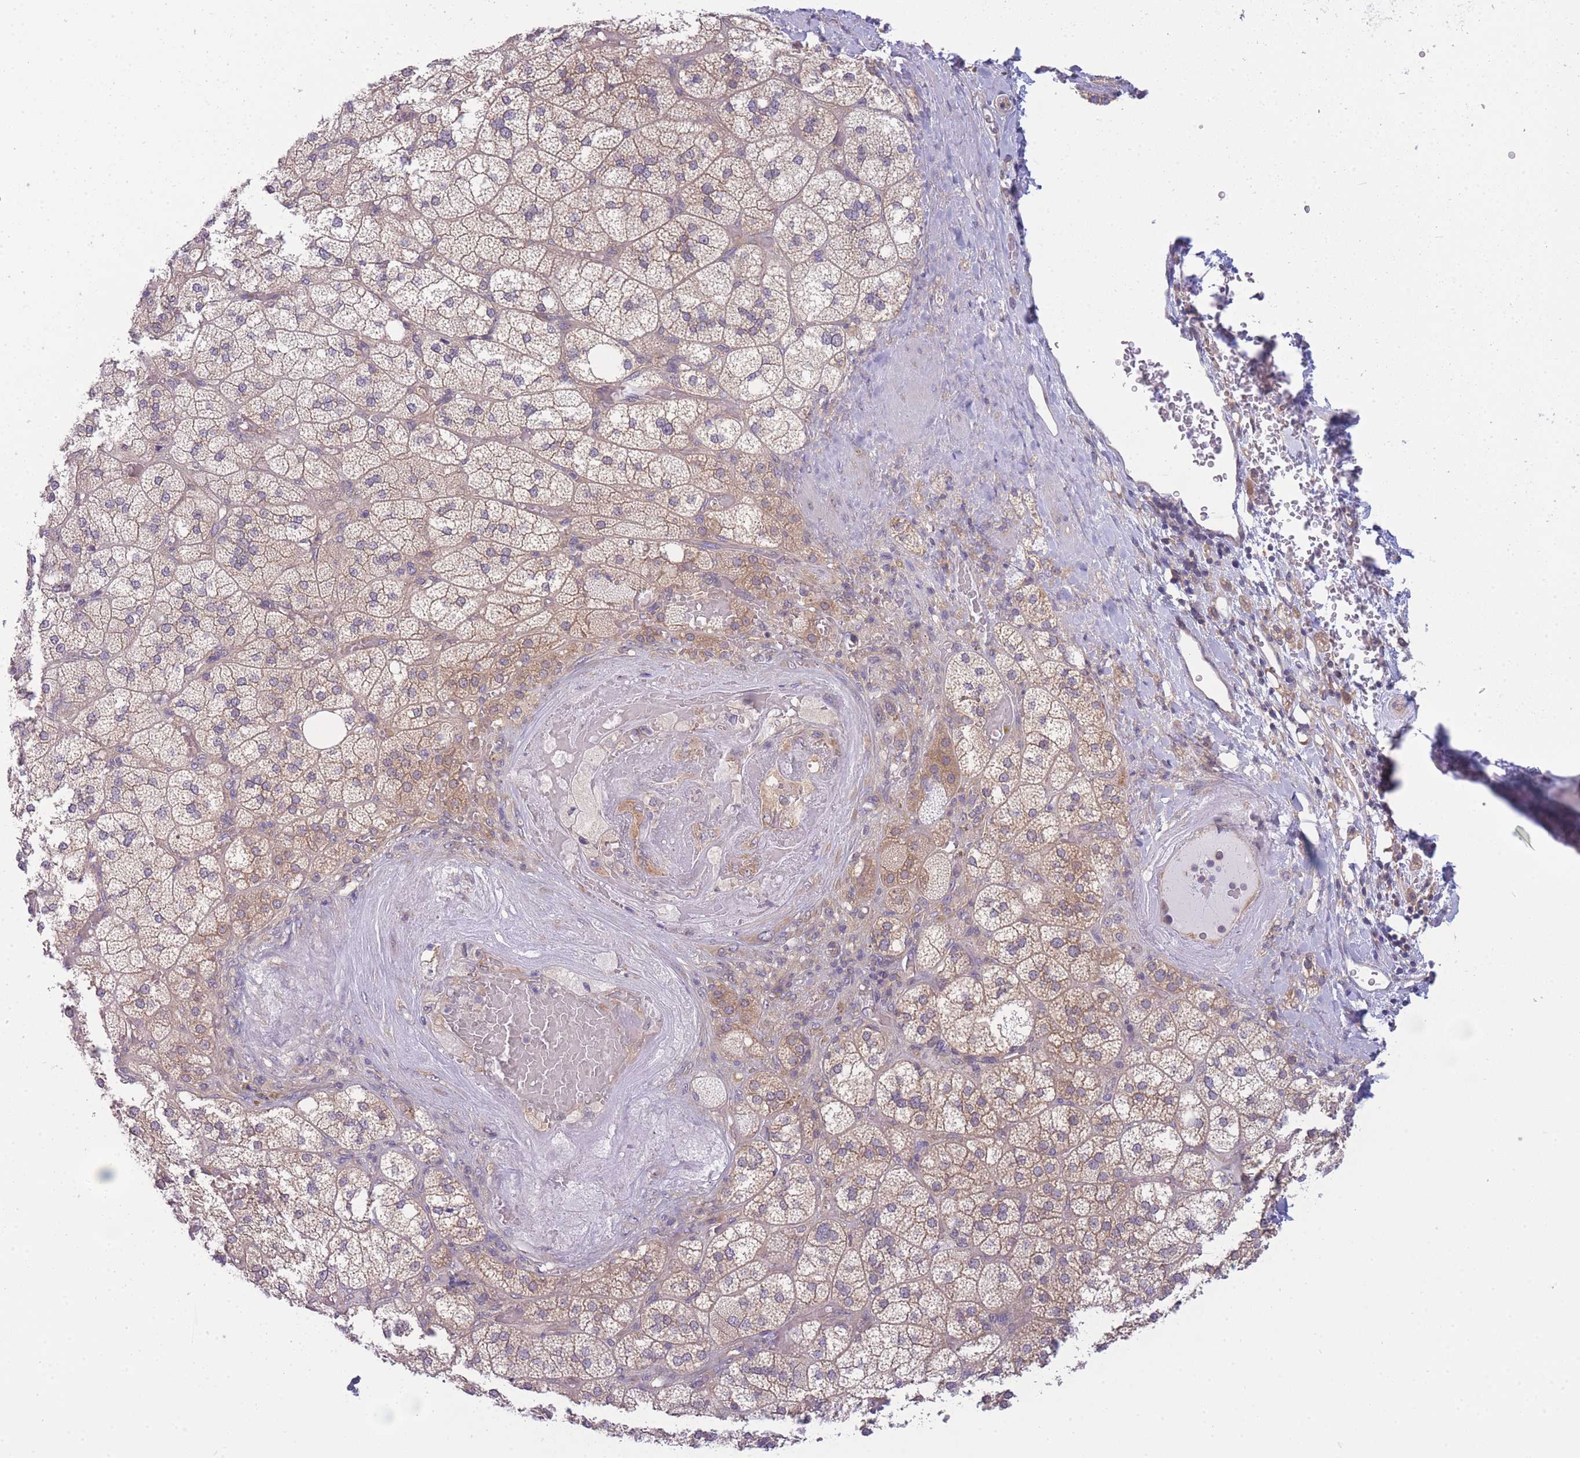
{"staining": {"intensity": "moderate", "quantity": "25%-75%", "location": "cytoplasmic/membranous"}, "tissue": "adrenal gland", "cell_type": "Glandular cells", "image_type": "normal", "snomed": [{"axis": "morphology", "description": "Normal tissue, NOS"}, {"axis": "topography", "description": "Adrenal gland"}], "caption": "Adrenal gland stained with DAB immunohistochemistry demonstrates medium levels of moderate cytoplasmic/membranous expression in approximately 25%-75% of glandular cells.", "gene": "PFDN6", "patient": {"sex": "male", "age": 61}}